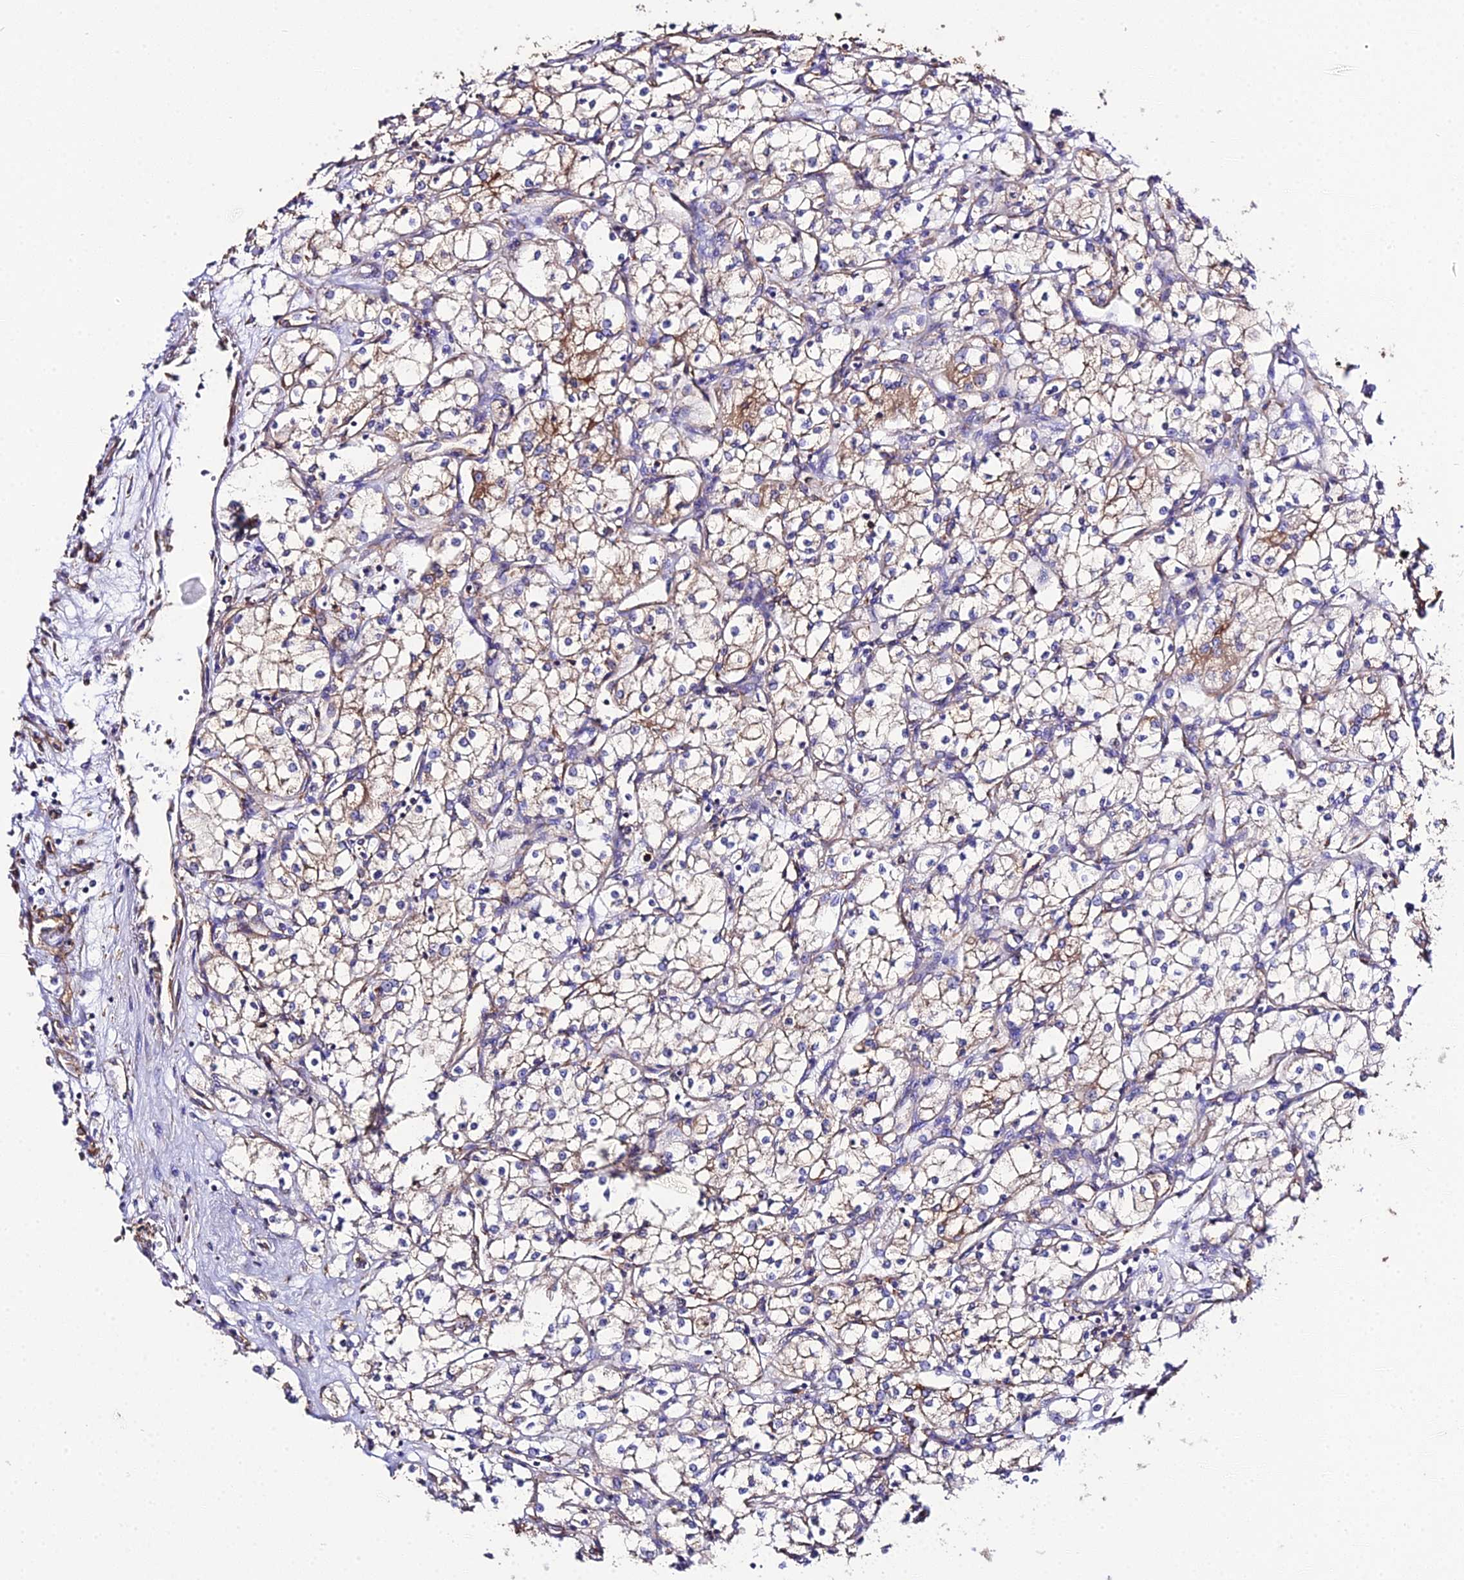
{"staining": {"intensity": "moderate", "quantity": ">75%", "location": "cytoplasmic/membranous"}, "tissue": "renal cancer", "cell_type": "Tumor cells", "image_type": "cancer", "snomed": [{"axis": "morphology", "description": "Adenocarcinoma, NOS"}, {"axis": "topography", "description": "Kidney"}], "caption": "Immunohistochemical staining of human adenocarcinoma (renal) displays moderate cytoplasmic/membranous protein expression in about >75% of tumor cells. (IHC, brightfield microscopy, high magnification).", "gene": "TUBA3D", "patient": {"sex": "male", "age": 59}}